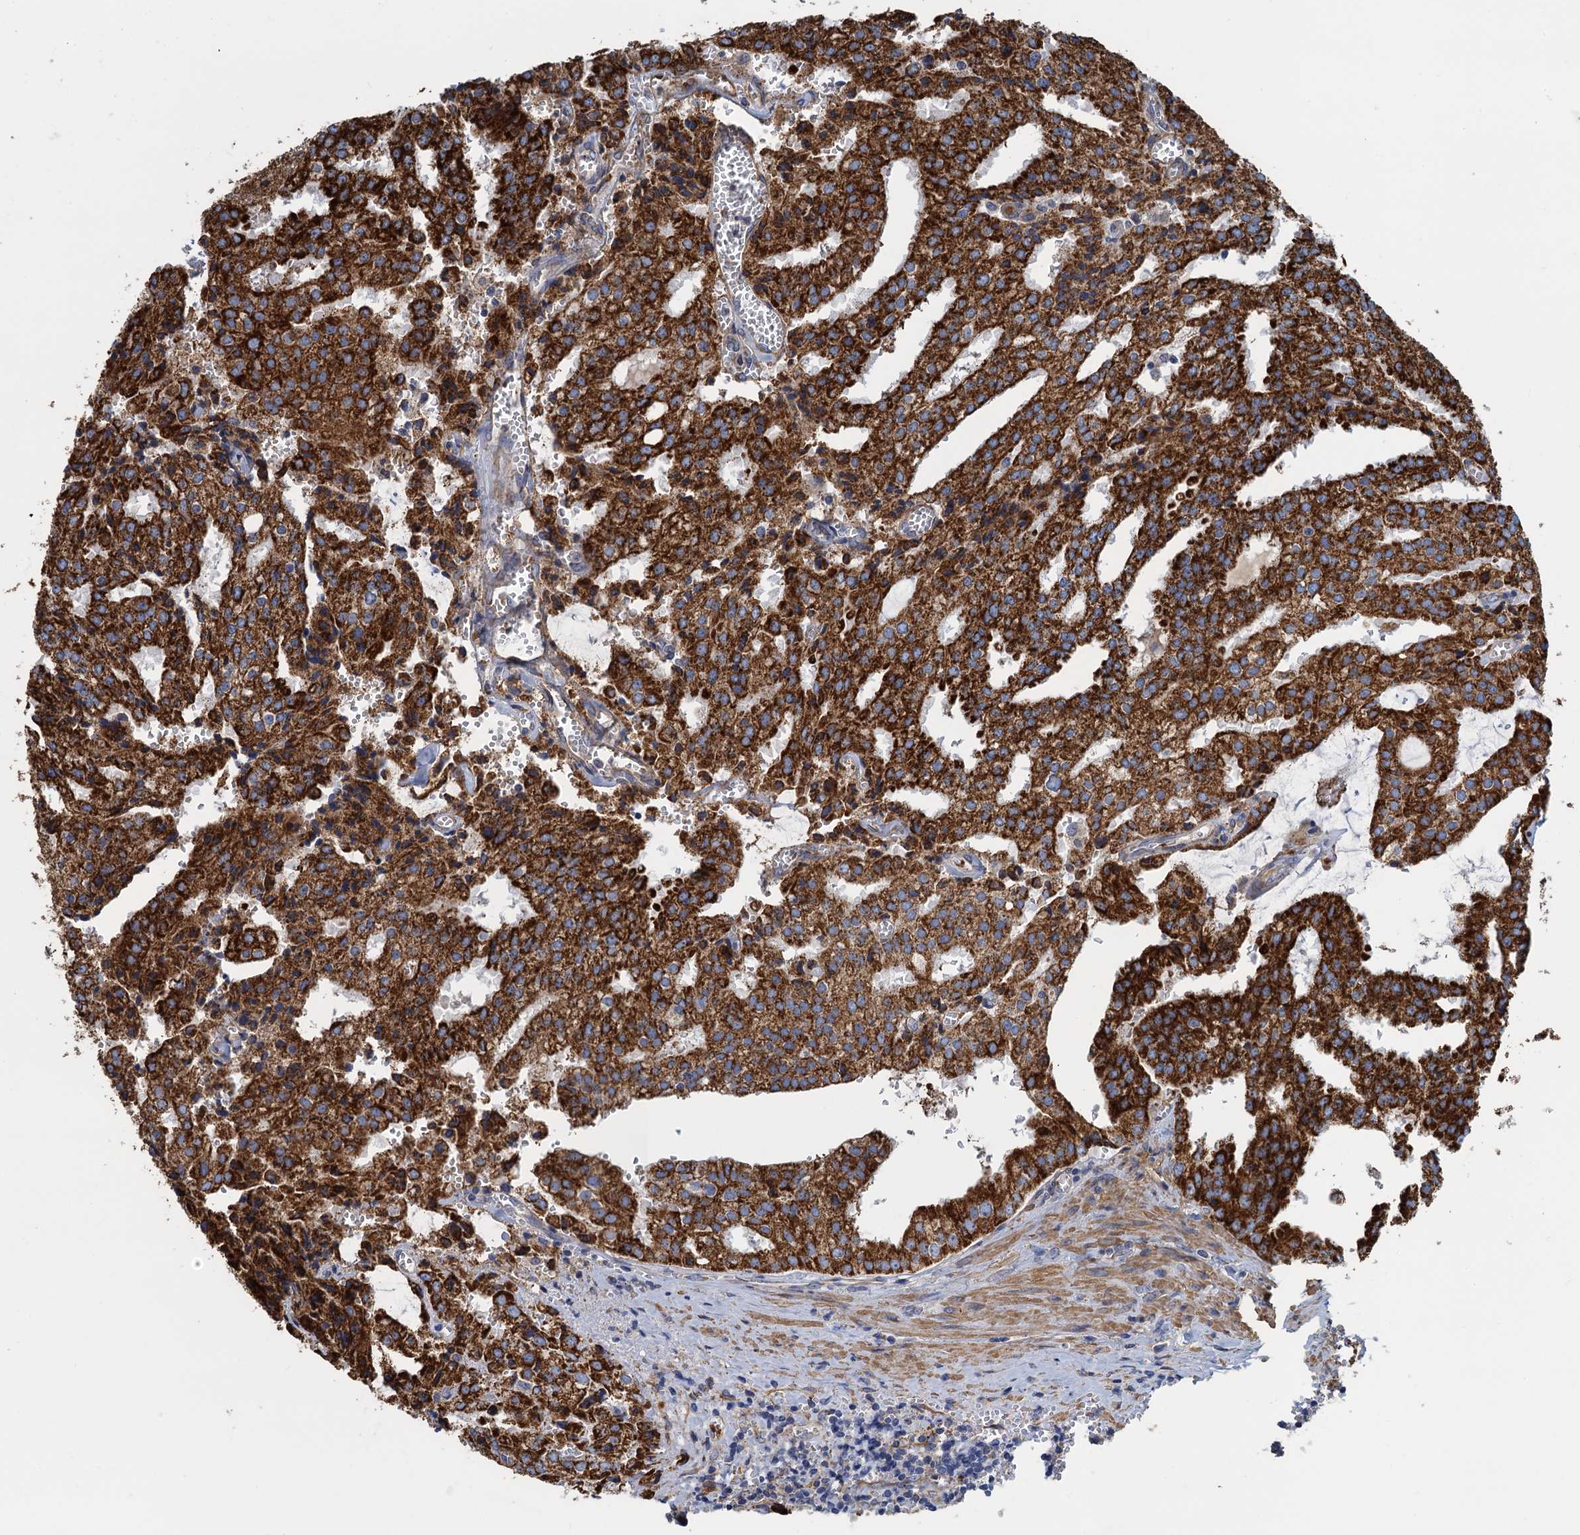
{"staining": {"intensity": "strong", "quantity": ">75%", "location": "cytoplasmic/membranous"}, "tissue": "prostate cancer", "cell_type": "Tumor cells", "image_type": "cancer", "snomed": [{"axis": "morphology", "description": "Adenocarcinoma, High grade"}, {"axis": "topography", "description": "Prostate"}], "caption": "Prostate adenocarcinoma (high-grade) stained with DAB (3,3'-diaminobenzidine) immunohistochemistry (IHC) shows high levels of strong cytoplasmic/membranous staining in about >75% of tumor cells. Immunohistochemistry (ihc) stains the protein in brown and the nuclei are stained blue.", "gene": "GCSH", "patient": {"sex": "male", "age": 68}}